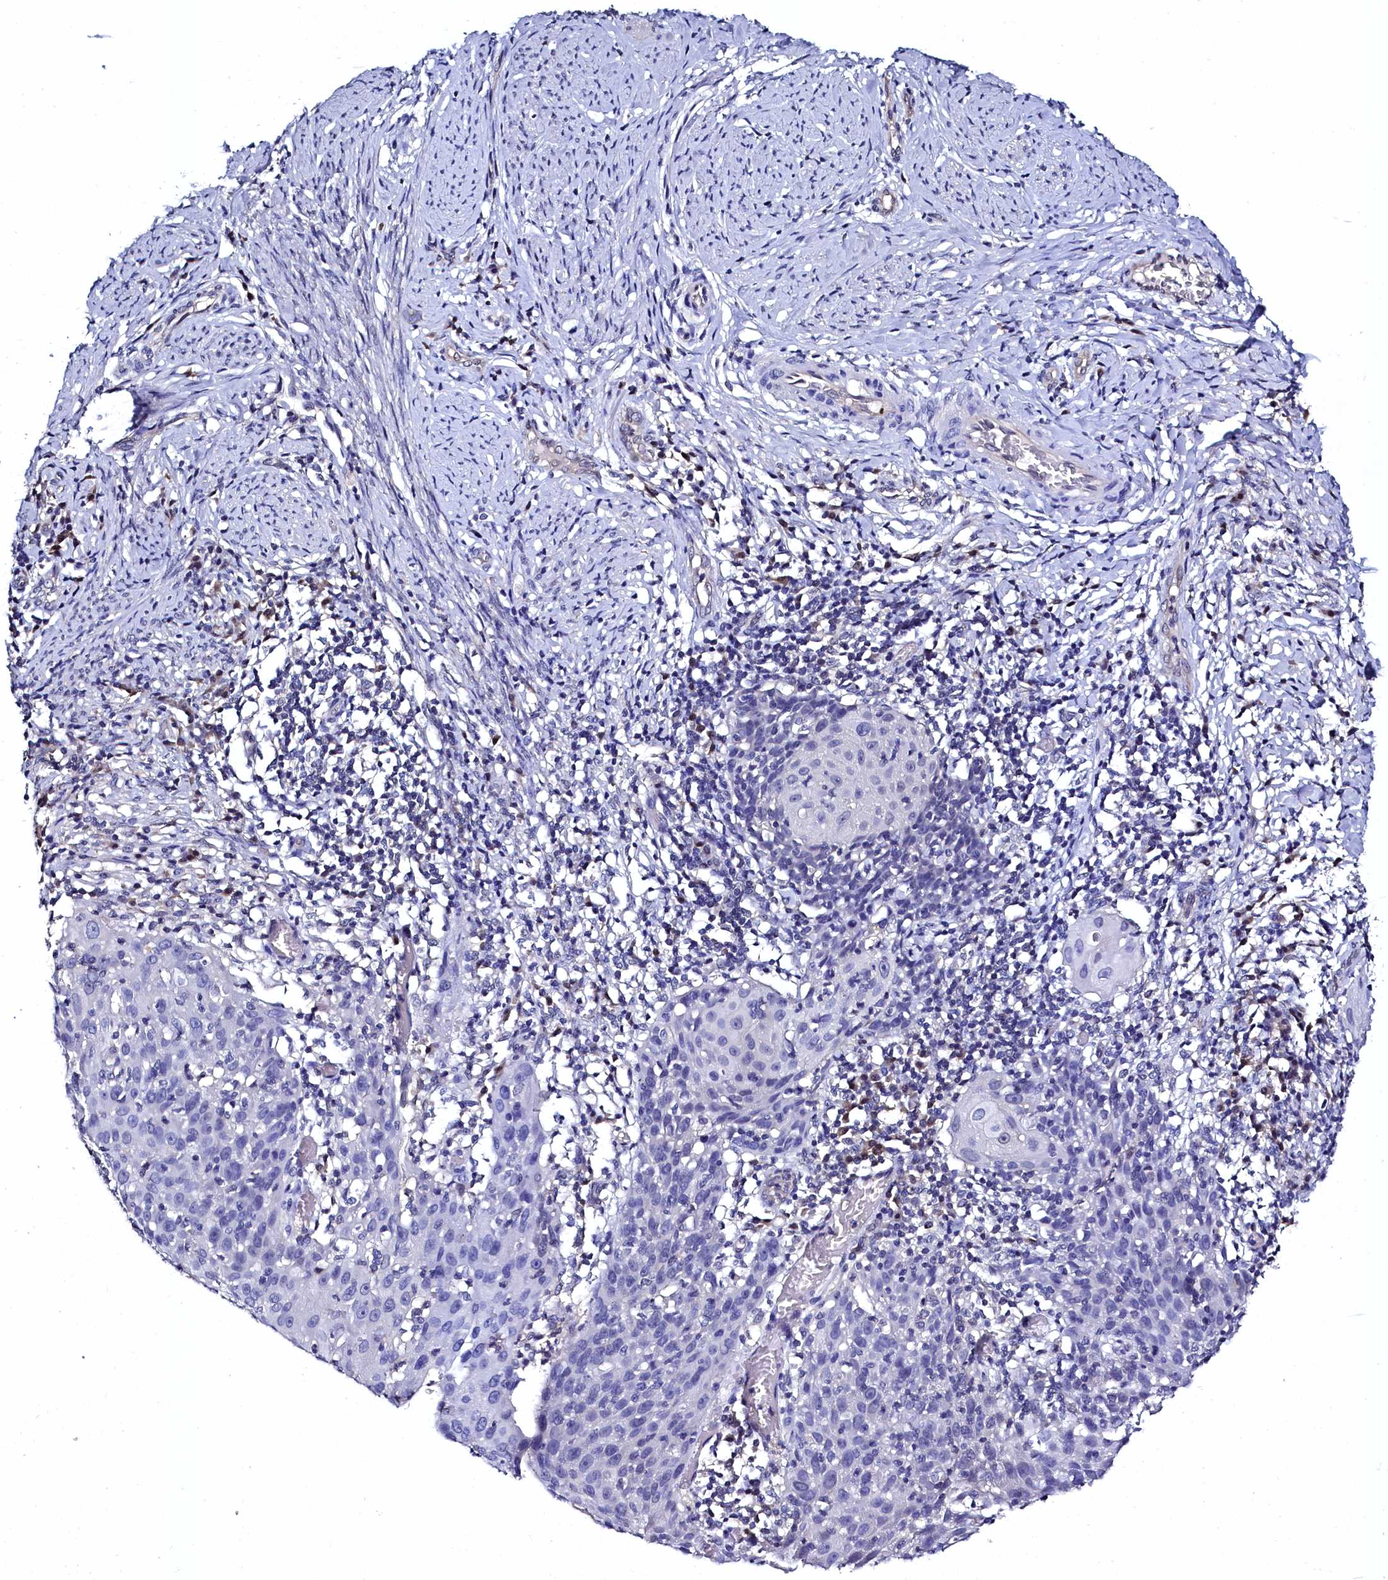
{"staining": {"intensity": "negative", "quantity": "none", "location": "none"}, "tissue": "cervical cancer", "cell_type": "Tumor cells", "image_type": "cancer", "snomed": [{"axis": "morphology", "description": "Squamous cell carcinoma, NOS"}, {"axis": "topography", "description": "Cervix"}], "caption": "IHC micrograph of cervical cancer stained for a protein (brown), which demonstrates no positivity in tumor cells.", "gene": "C11orf54", "patient": {"sex": "female", "age": 50}}